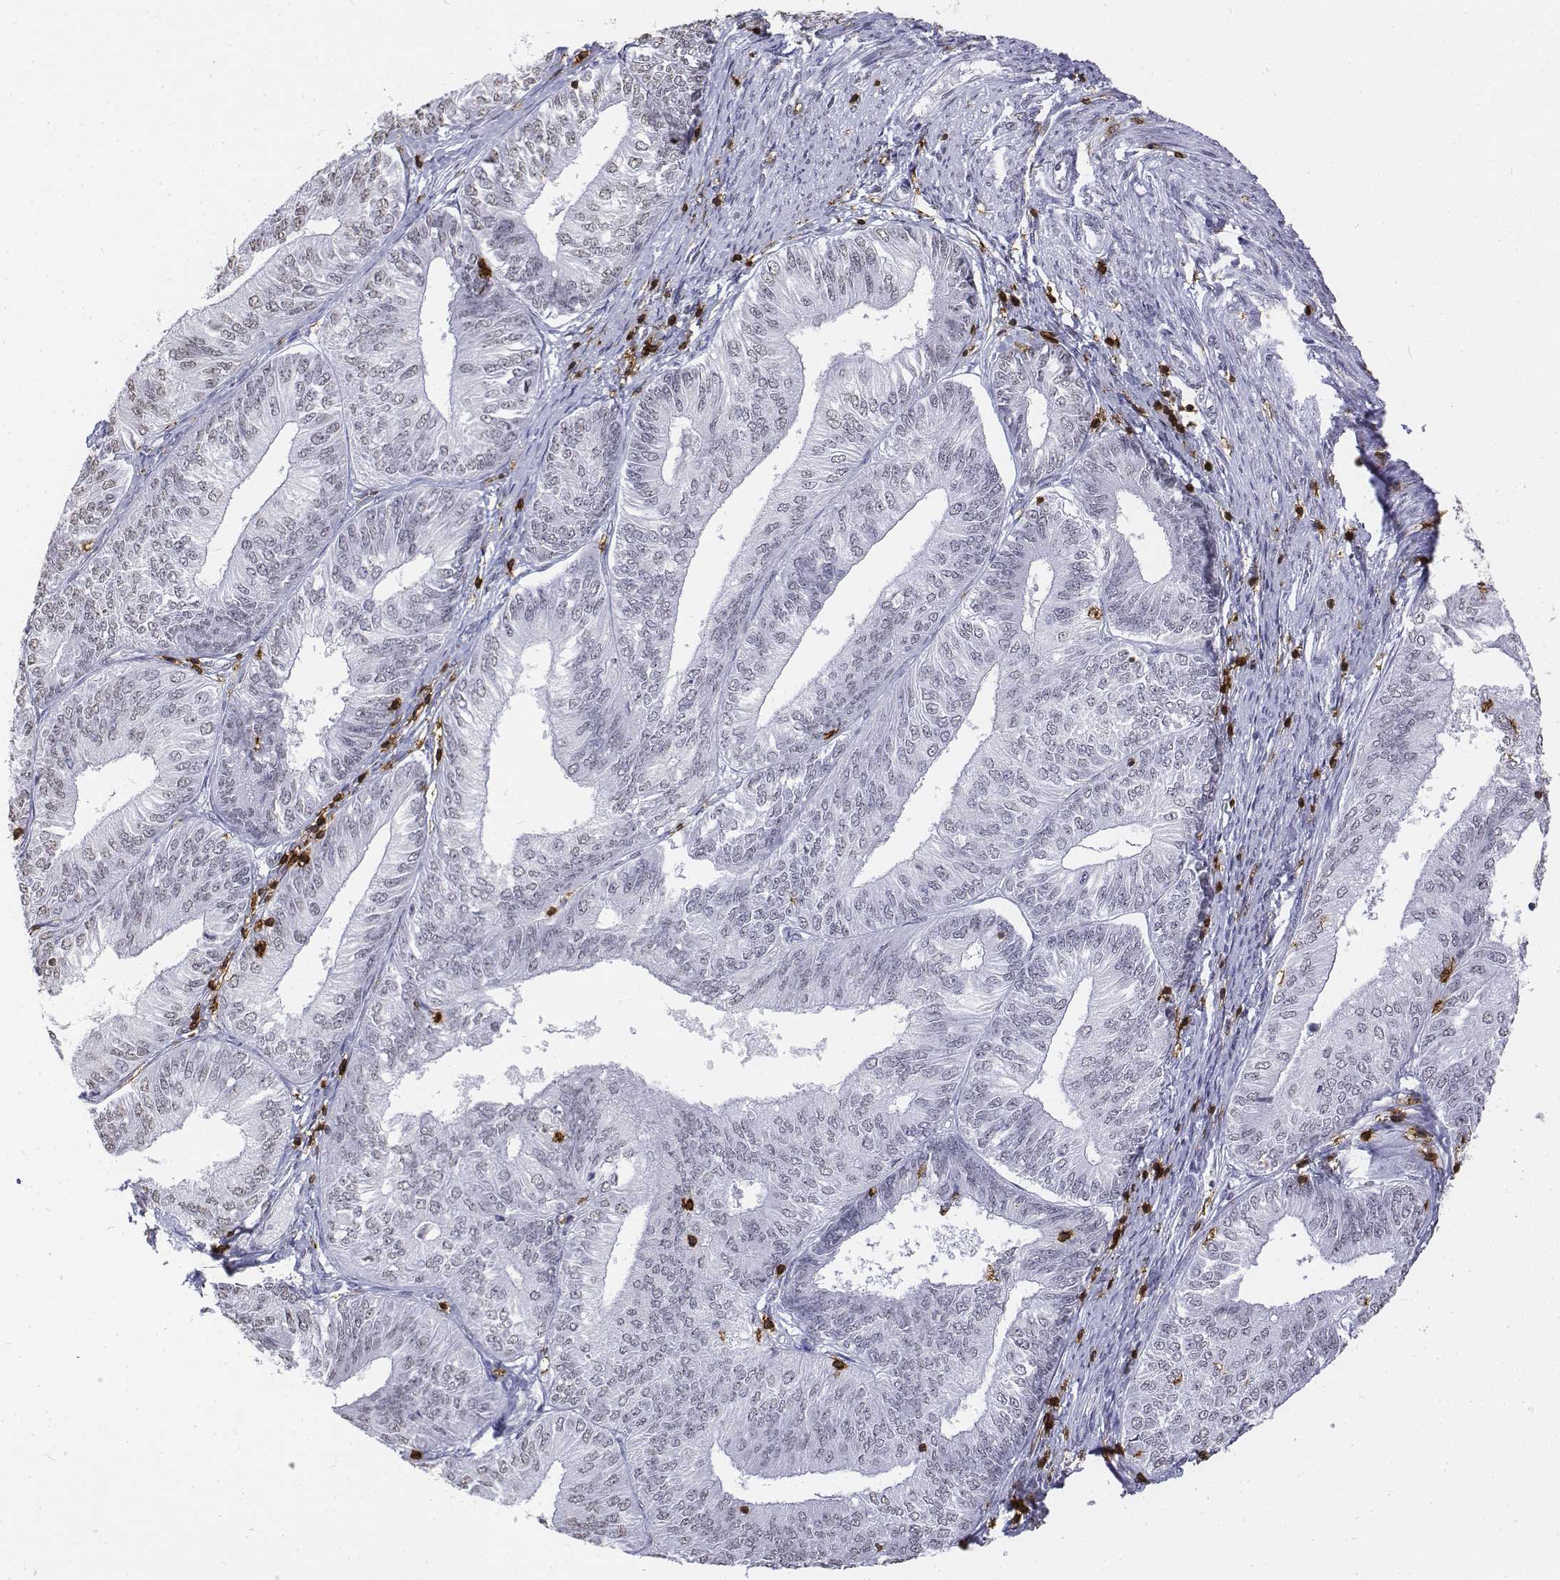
{"staining": {"intensity": "negative", "quantity": "none", "location": "none"}, "tissue": "endometrial cancer", "cell_type": "Tumor cells", "image_type": "cancer", "snomed": [{"axis": "morphology", "description": "Adenocarcinoma, NOS"}, {"axis": "topography", "description": "Endometrium"}], "caption": "Tumor cells are negative for brown protein staining in endometrial cancer.", "gene": "CD3E", "patient": {"sex": "female", "age": 58}}